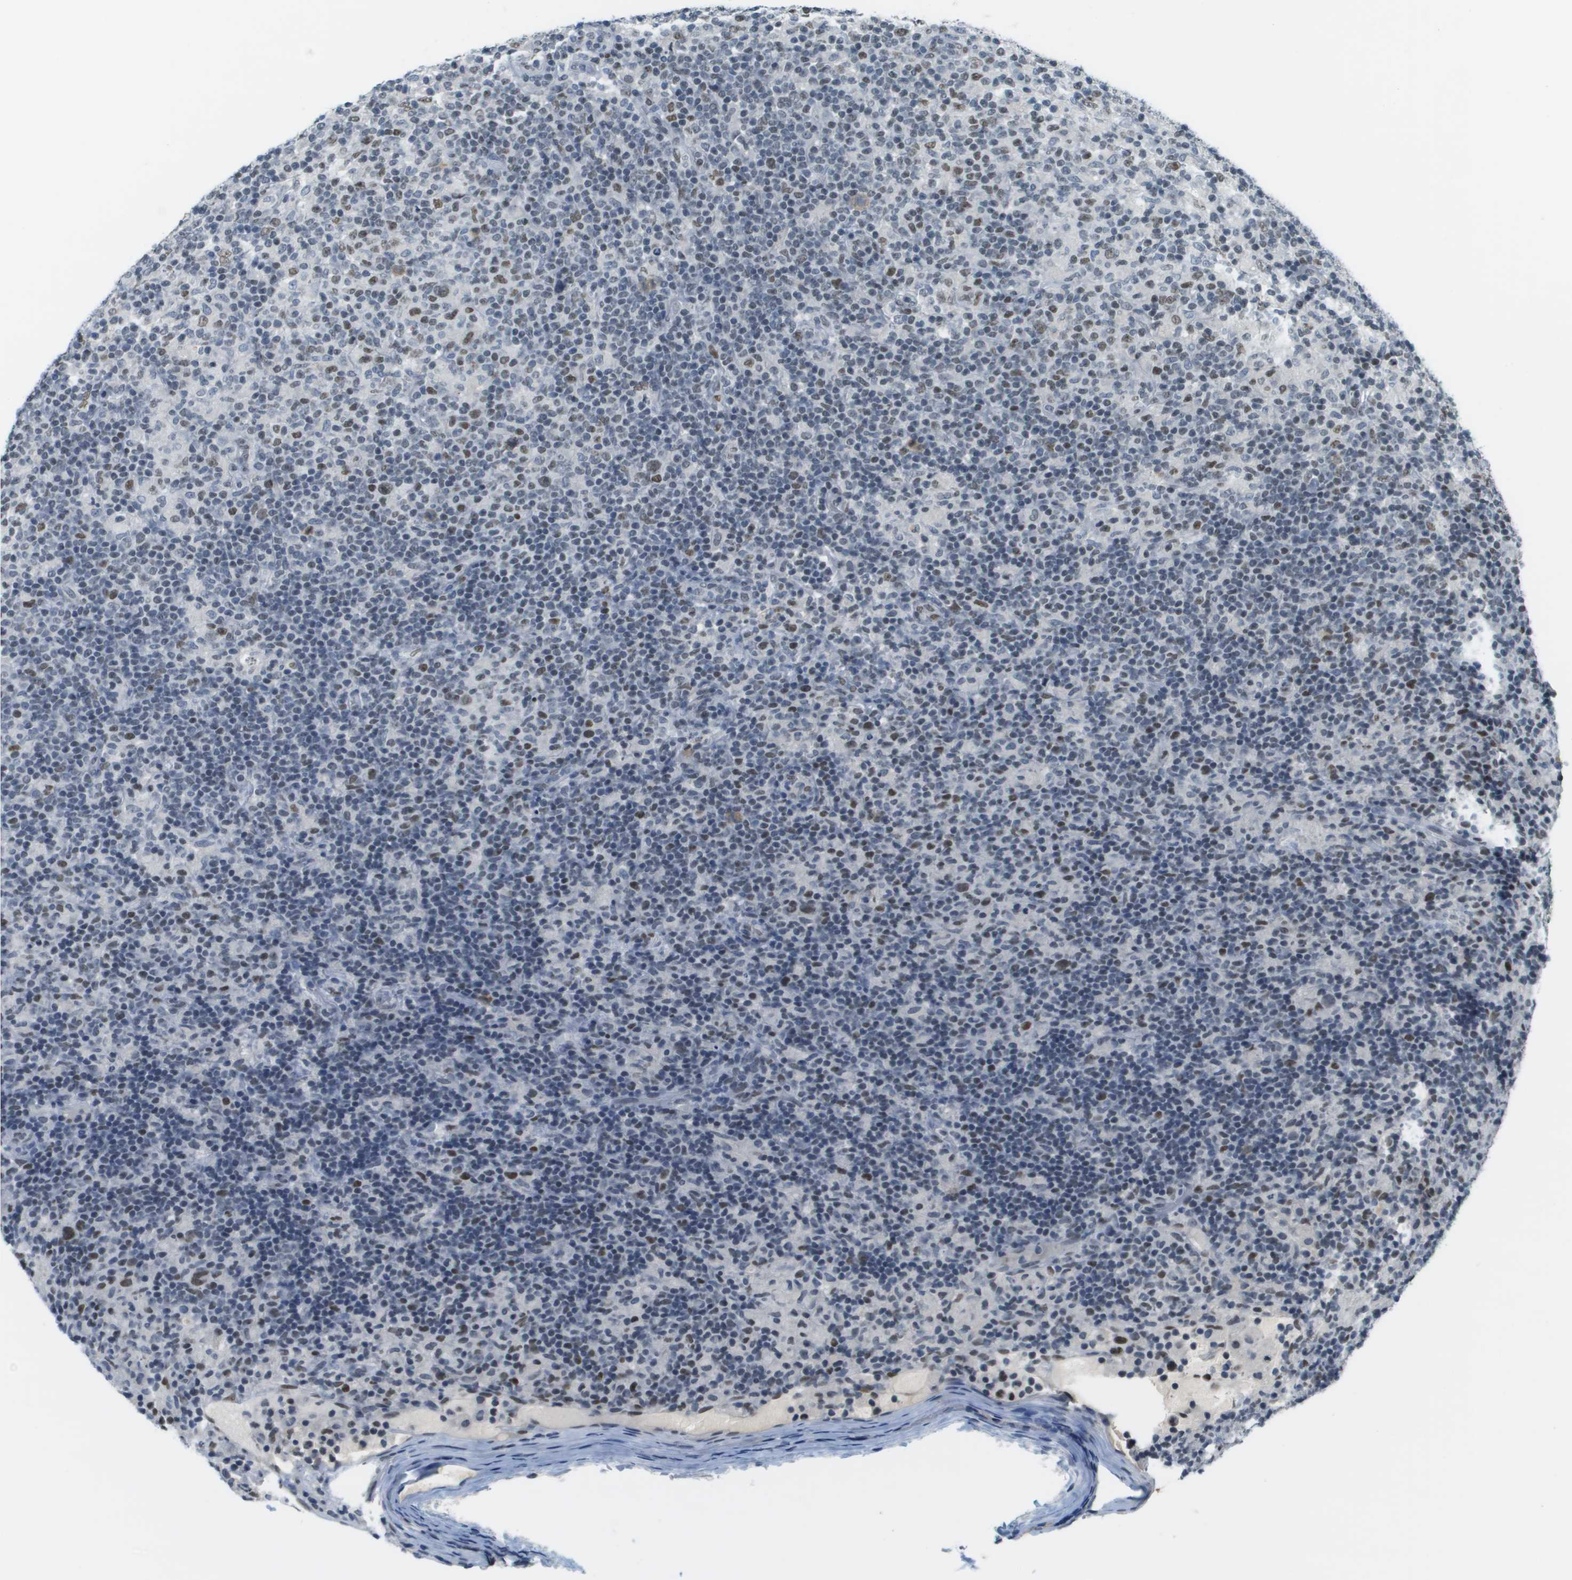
{"staining": {"intensity": "weak", "quantity": ">75%", "location": "nuclear"}, "tissue": "lymphoma", "cell_type": "Tumor cells", "image_type": "cancer", "snomed": [{"axis": "morphology", "description": "Hodgkin's disease, NOS"}, {"axis": "topography", "description": "Lymph node"}], "caption": "Immunohistochemistry (IHC) of human Hodgkin's disease demonstrates low levels of weak nuclear expression in approximately >75% of tumor cells.", "gene": "CBX5", "patient": {"sex": "male", "age": 70}}